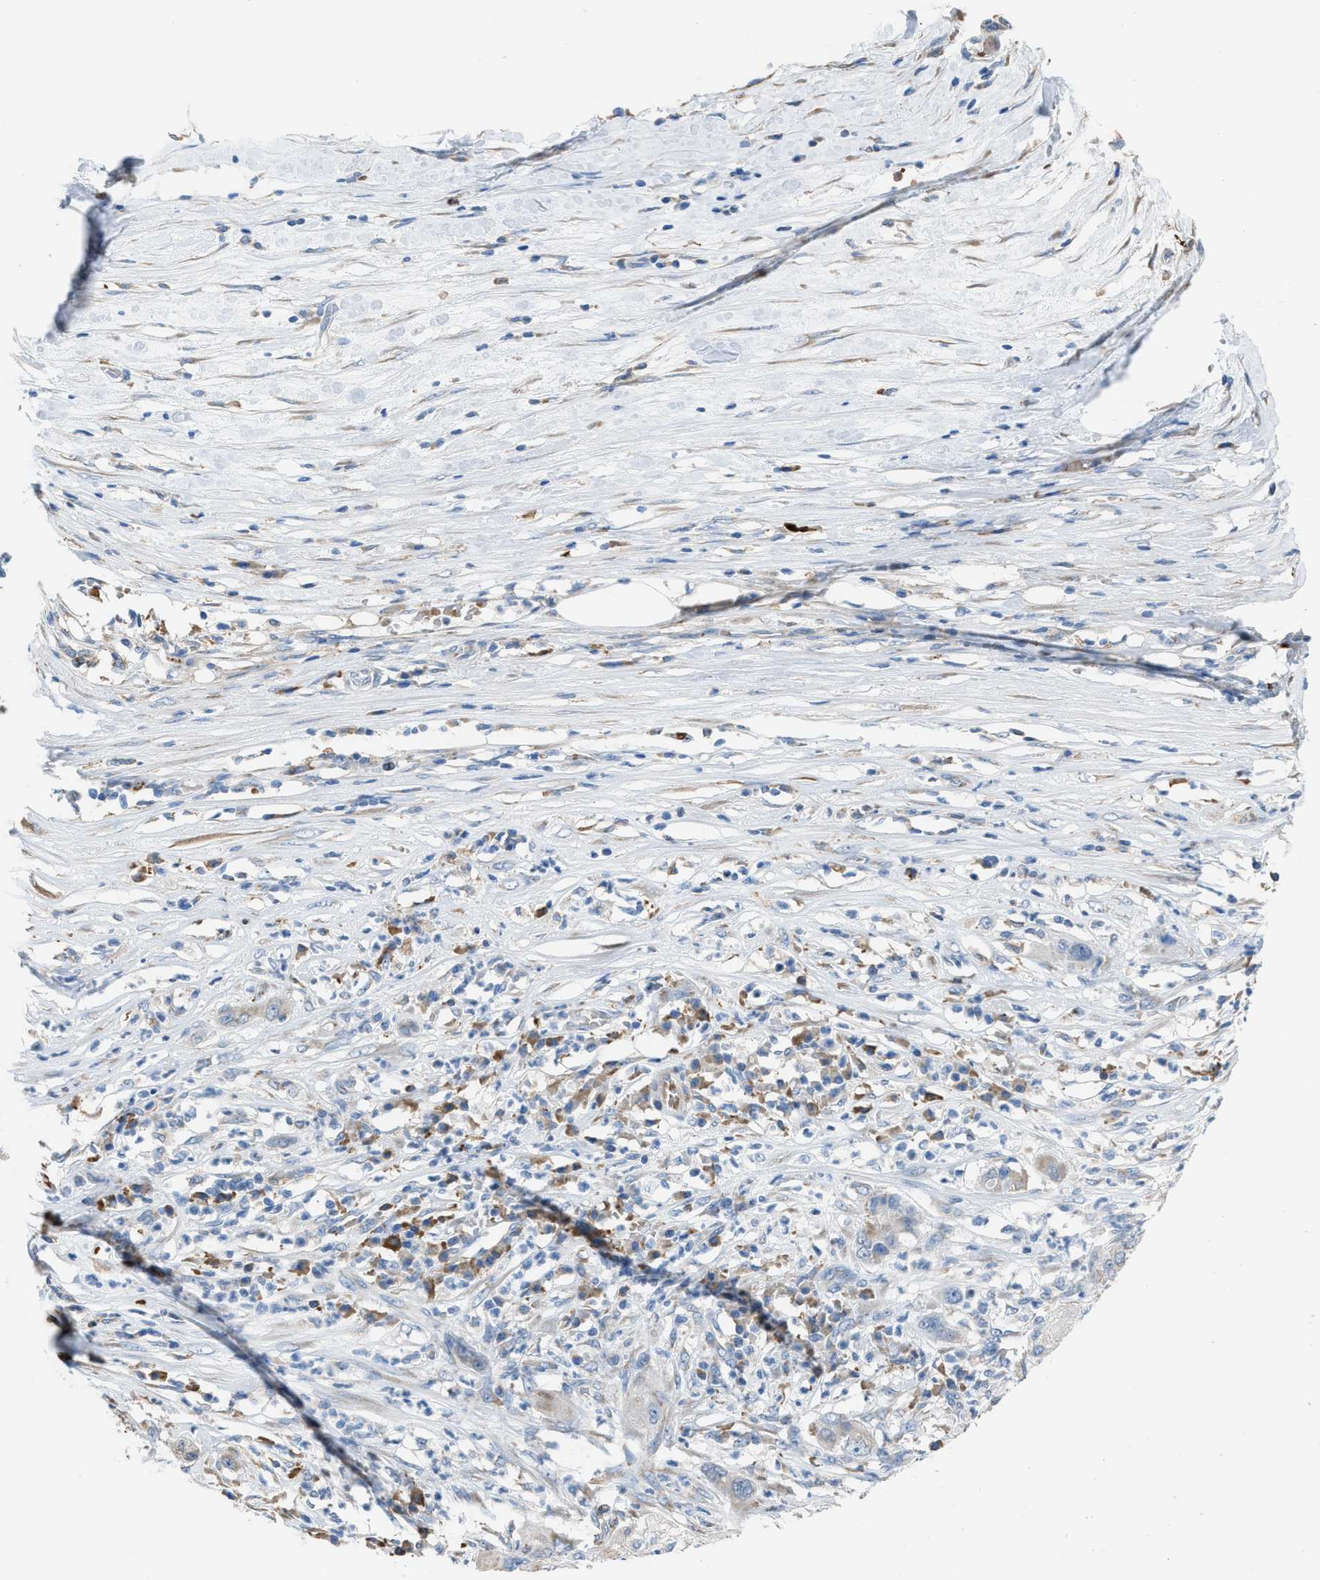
{"staining": {"intensity": "negative", "quantity": "none", "location": "none"}, "tissue": "pancreatic cancer", "cell_type": "Tumor cells", "image_type": "cancer", "snomed": [{"axis": "morphology", "description": "Adenocarcinoma, NOS"}, {"axis": "topography", "description": "Pancreas"}], "caption": "Pancreatic adenocarcinoma stained for a protein using IHC displays no expression tumor cells.", "gene": "CA3", "patient": {"sex": "female", "age": 78}}